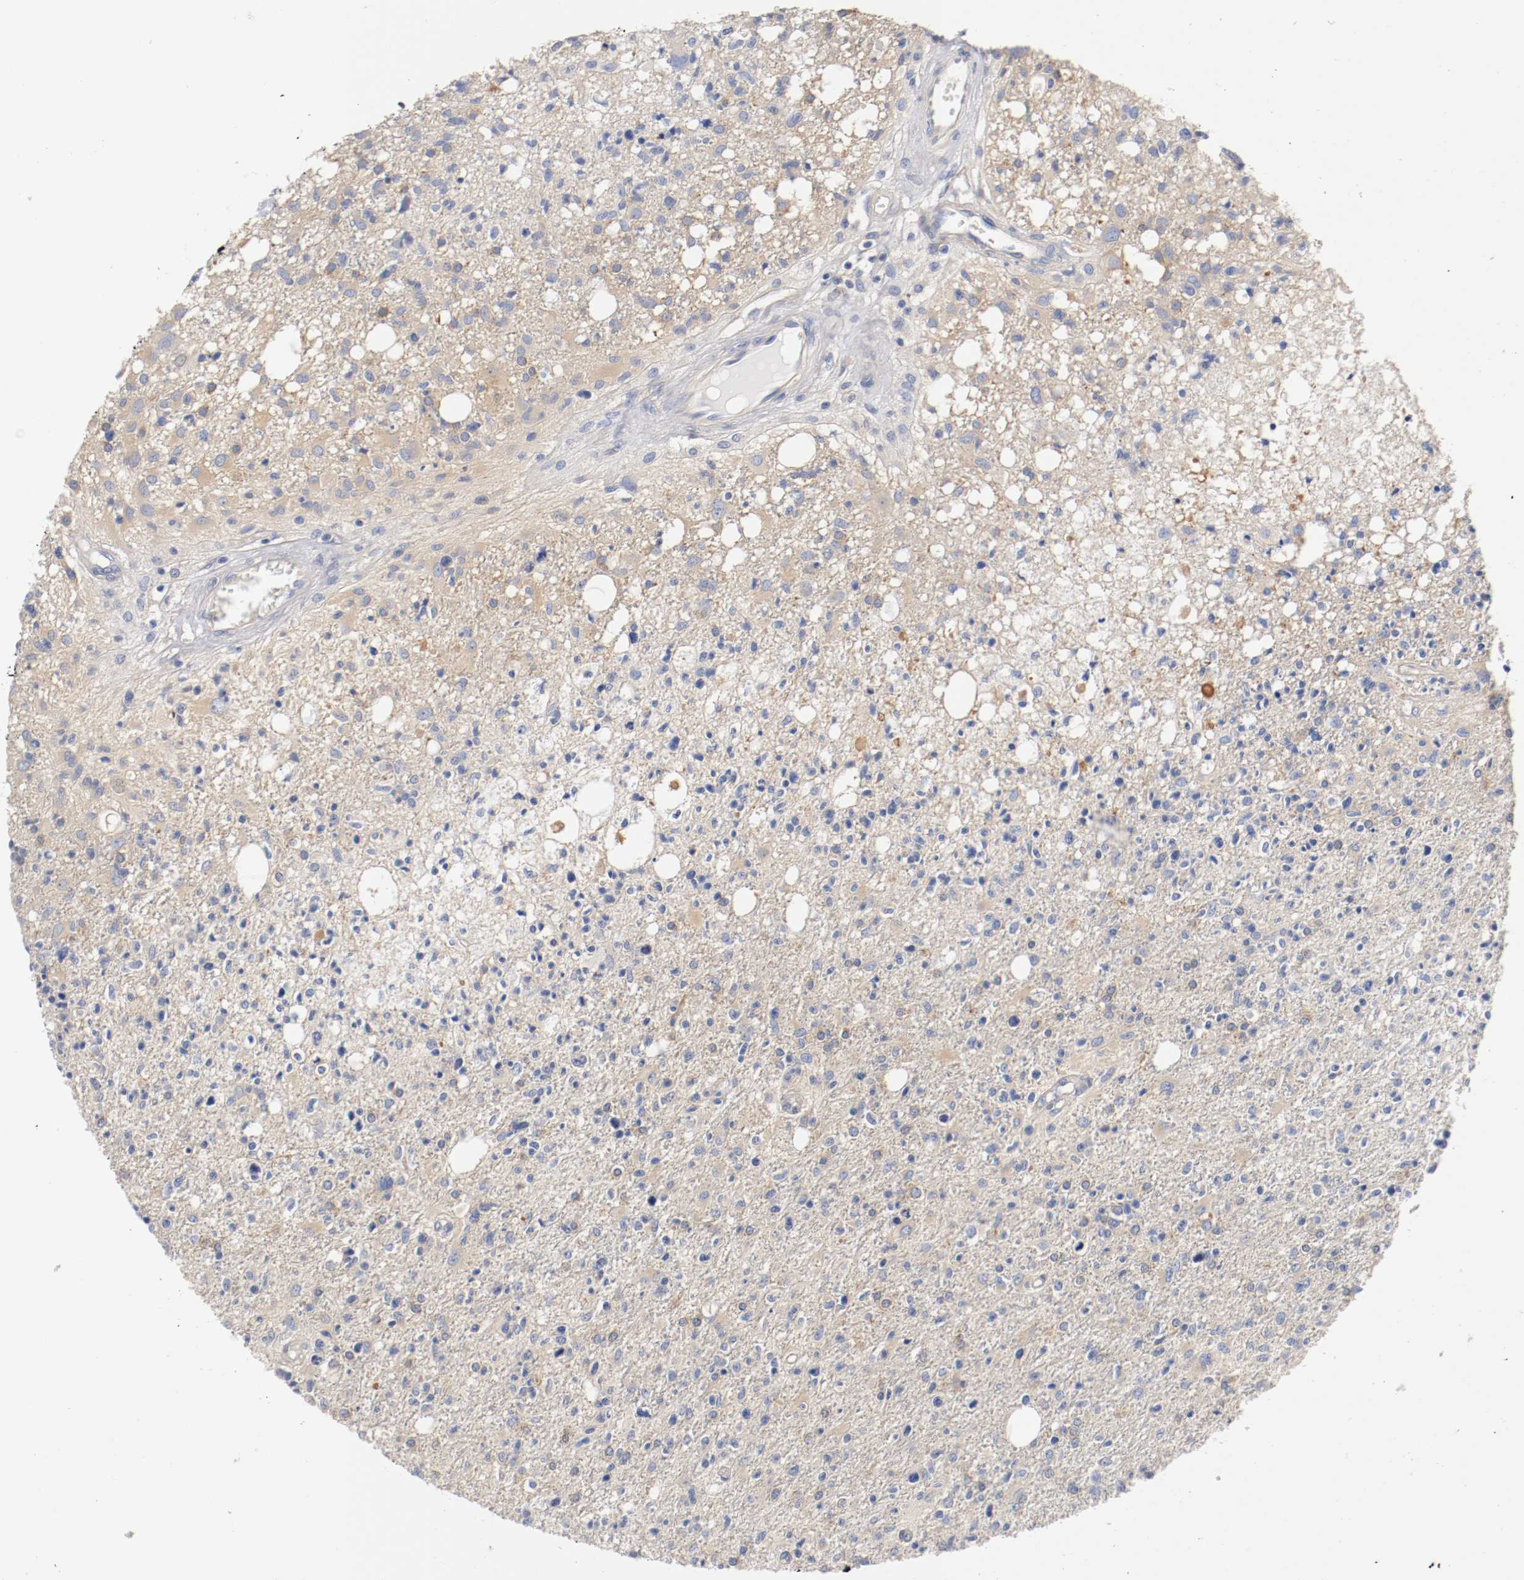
{"staining": {"intensity": "weak", "quantity": "25%-75%", "location": "cytoplasmic/membranous"}, "tissue": "glioma", "cell_type": "Tumor cells", "image_type": "cancer", "snomed": [{"axis": "morphology", "description": "Glioma, malignant, High grade"}, {"axis": "topography", "description": "Cerebral cortex"}], "caption": "An immunohistochemistry image of tumor tissue is shown. Protein staining in brown highlights weak cytoplasmic/membranous positivity in malignant high-grade glioma within tumor cells. (DAB (3,3'-diaminobenzidine) IHC with brightfield microscopy, high magnification).", "gene": "HGS", "patient": {"sex": "male", "age": 76}}